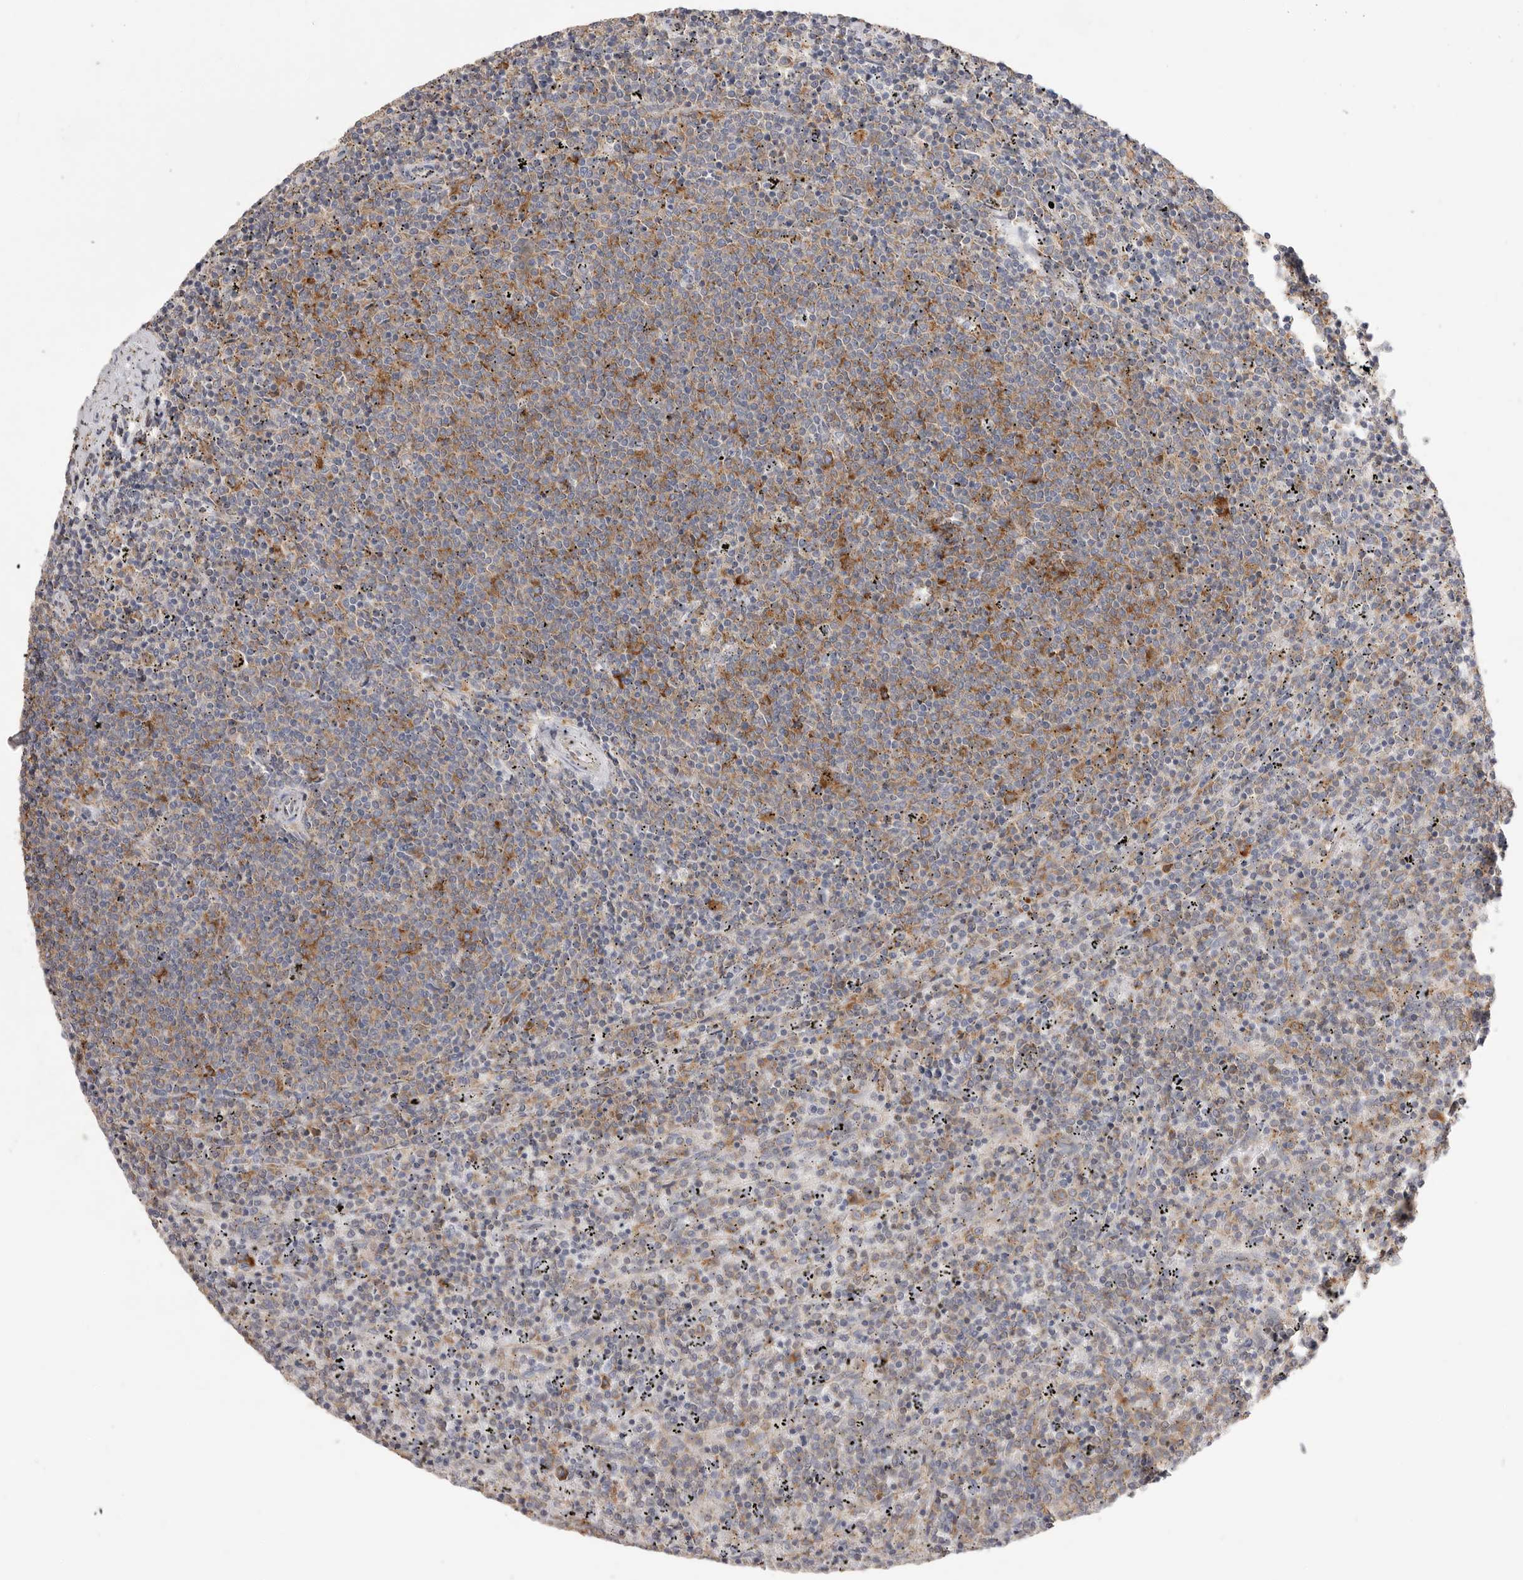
{"staining": {"intensity": "moderate", "quantity": "<25%", "location": "cytoplasmic/membranous"}, "tissue": "lymphoma", "cell_type": "Tumor cells", "image_type": "cancer", "snomed": [{"axis": "morphology", "description": "Malignant lymphoma, non-Hodgkin's type, Low grade"}, {"axis": "topography", "description": "Spleen"}], "caption": "Human malignant lymphoma, non-Hodgkin's type (low-grade) stained with a protein marker reveals moderate staining in tumor cells.", "gene": "SERBP1", "patient": {"sex": "female", "age": 50}}